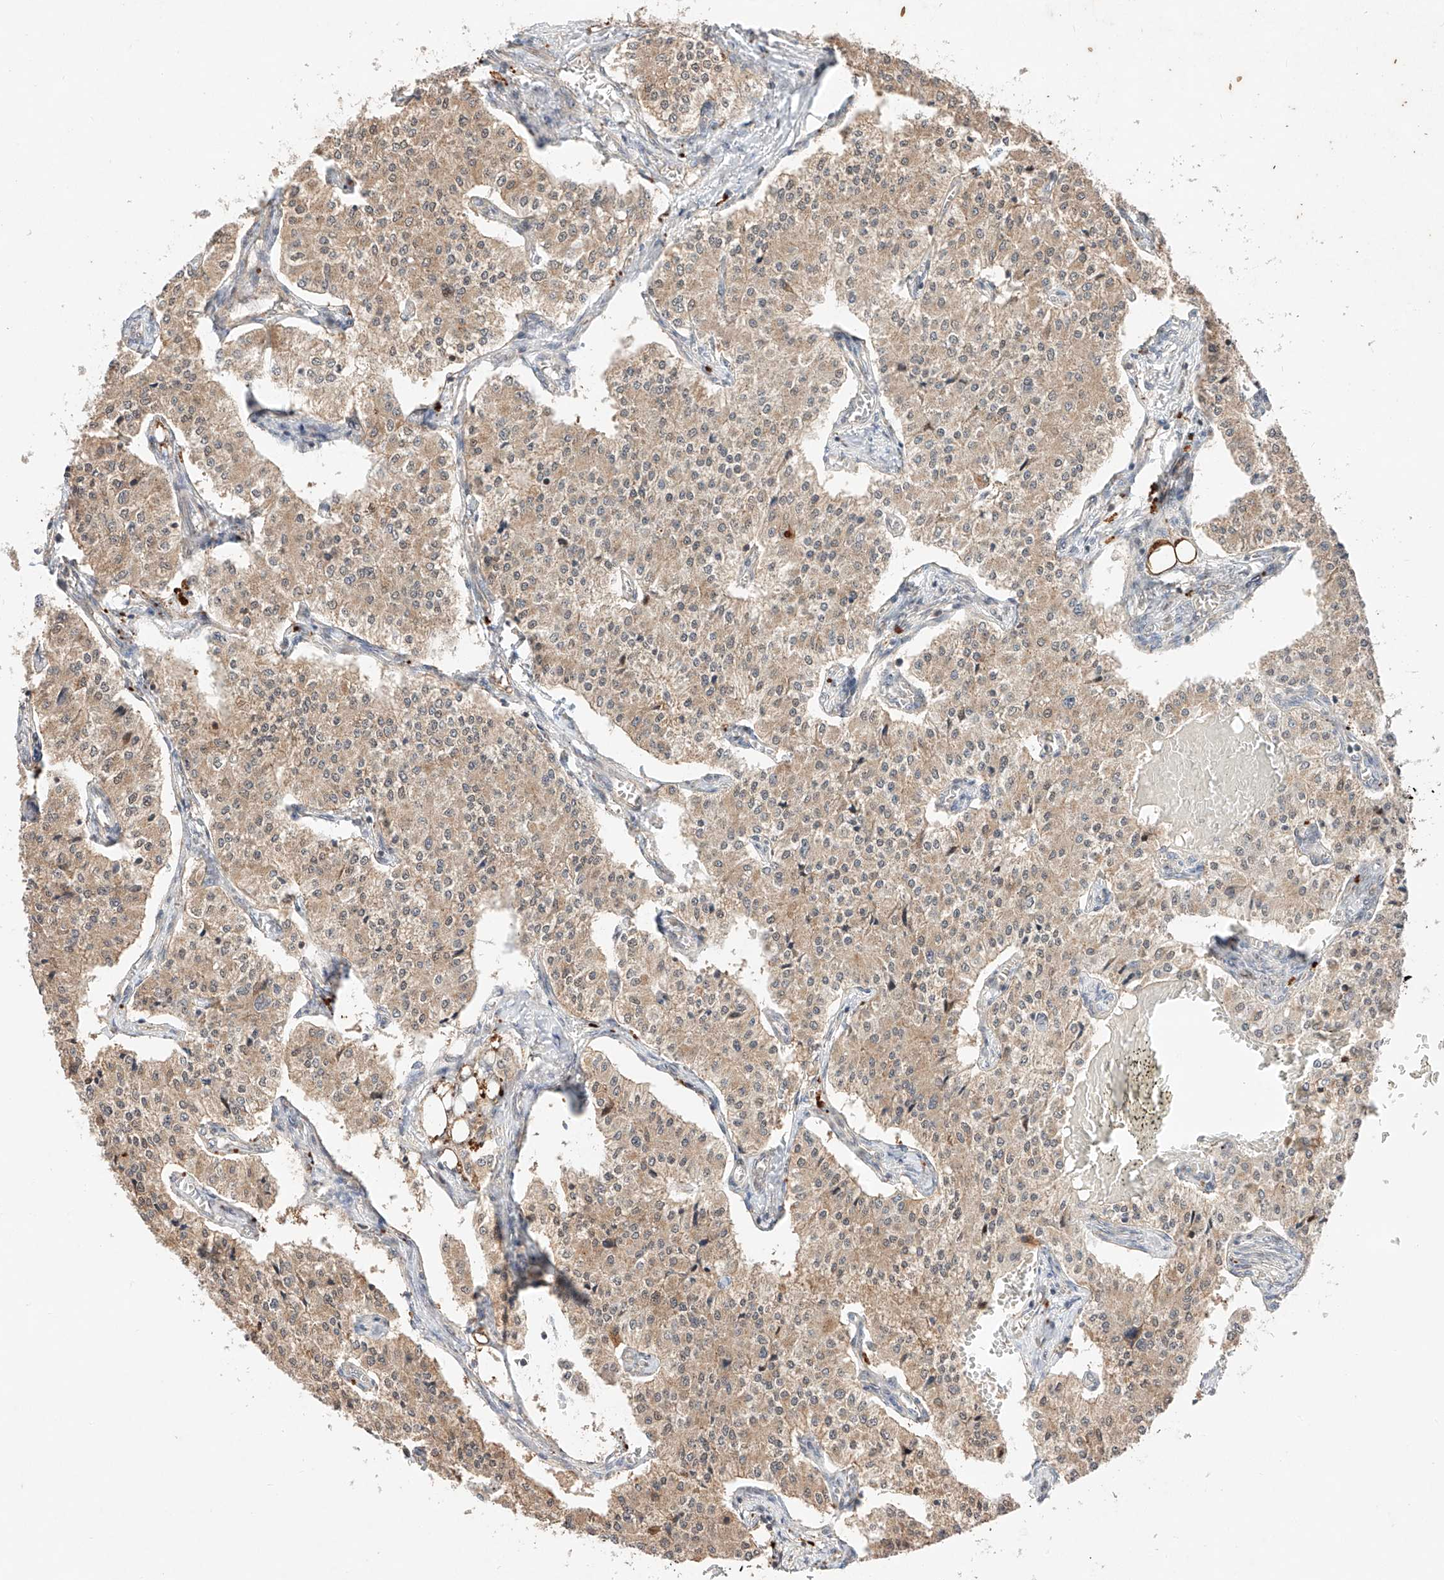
{"staining": {"intensity": "moderate", "quantity": ">75%", "location": "cytoplasmic/membranous"}, "tissue": "carcinoid", "cell_type": "Tumor cells", "image_type": "cancer", "snomed": [{"axis": "morphology", "description": "Carcinoid, malignant, NOS"}, {"axis": "topography", "description": "Colon"}], "caption": "A medium amount of moderate cytoplasmic/membranous positivity is appreciated in about >75% of tumor cells in carcinoid tissue. (DAB (3,3'-diaminobenzidine) IHC, brown staining for protein, blue staining for nuclei).", "gene": "GCNT1", "patient": {"sex": "female", "age": 52}}